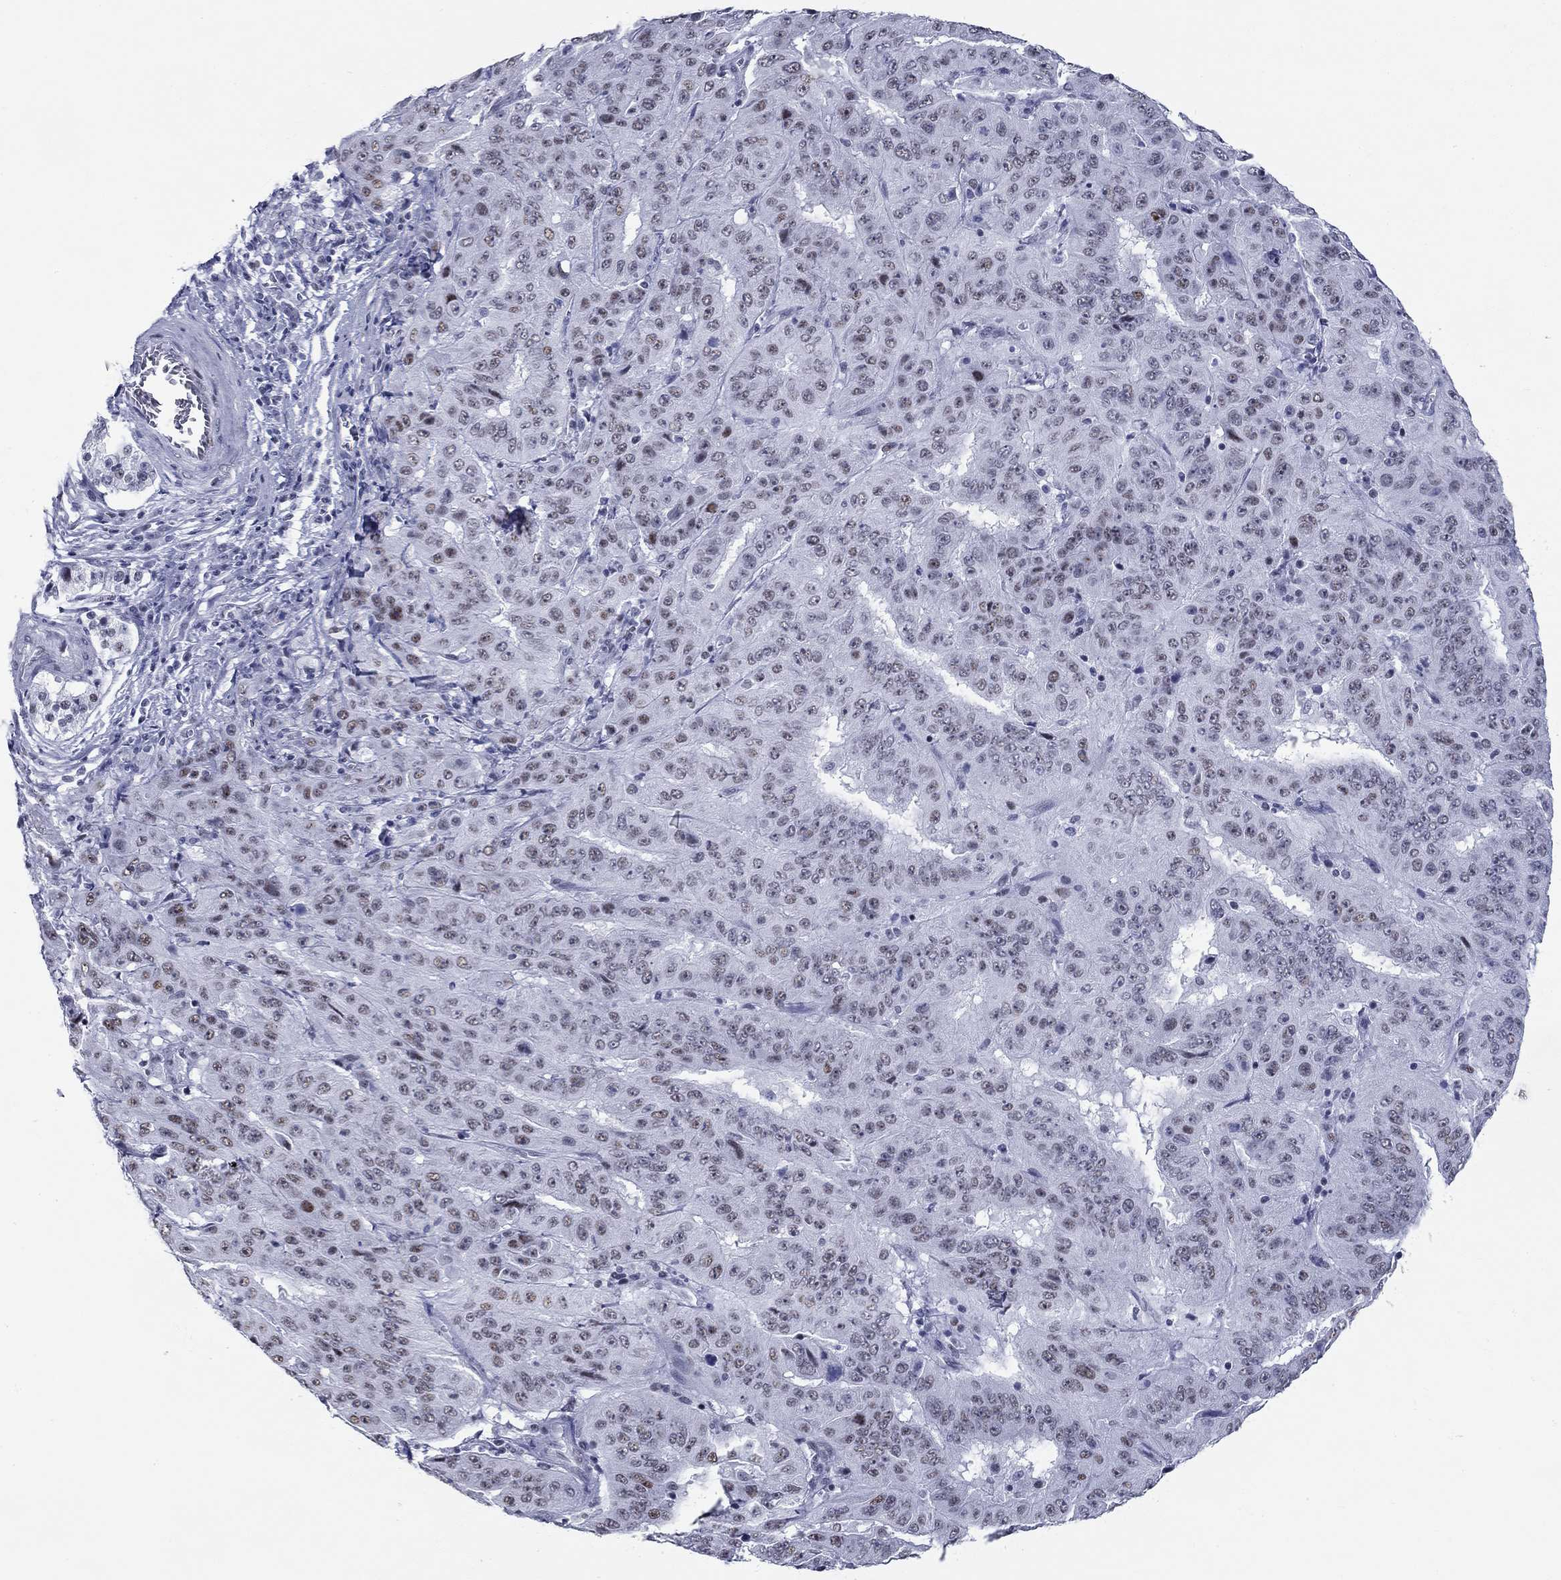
{"staining": {"intensity": "moderate", "quantity": "<25%", "location": "nuclear"}, "tissue": "pancreatic cancer", "cell_type": "Tumor cells", "image_type": "cancer", "snomed": [{"axis": "morphology", "description": "Adenocarcinoma, NOS"}, {"axis": "topography", "description": "Pancreas"}], "caption": "Tumor cells demonstrate low levels of moderate nuclear staining in about <25% of cells in adenocarcinoma (pancreatic). (DAB IHC, brown staining for protein, blue staining for nuclei).", "gene": "ASF1B", "patient": {"sex": "male", "age": 63}}